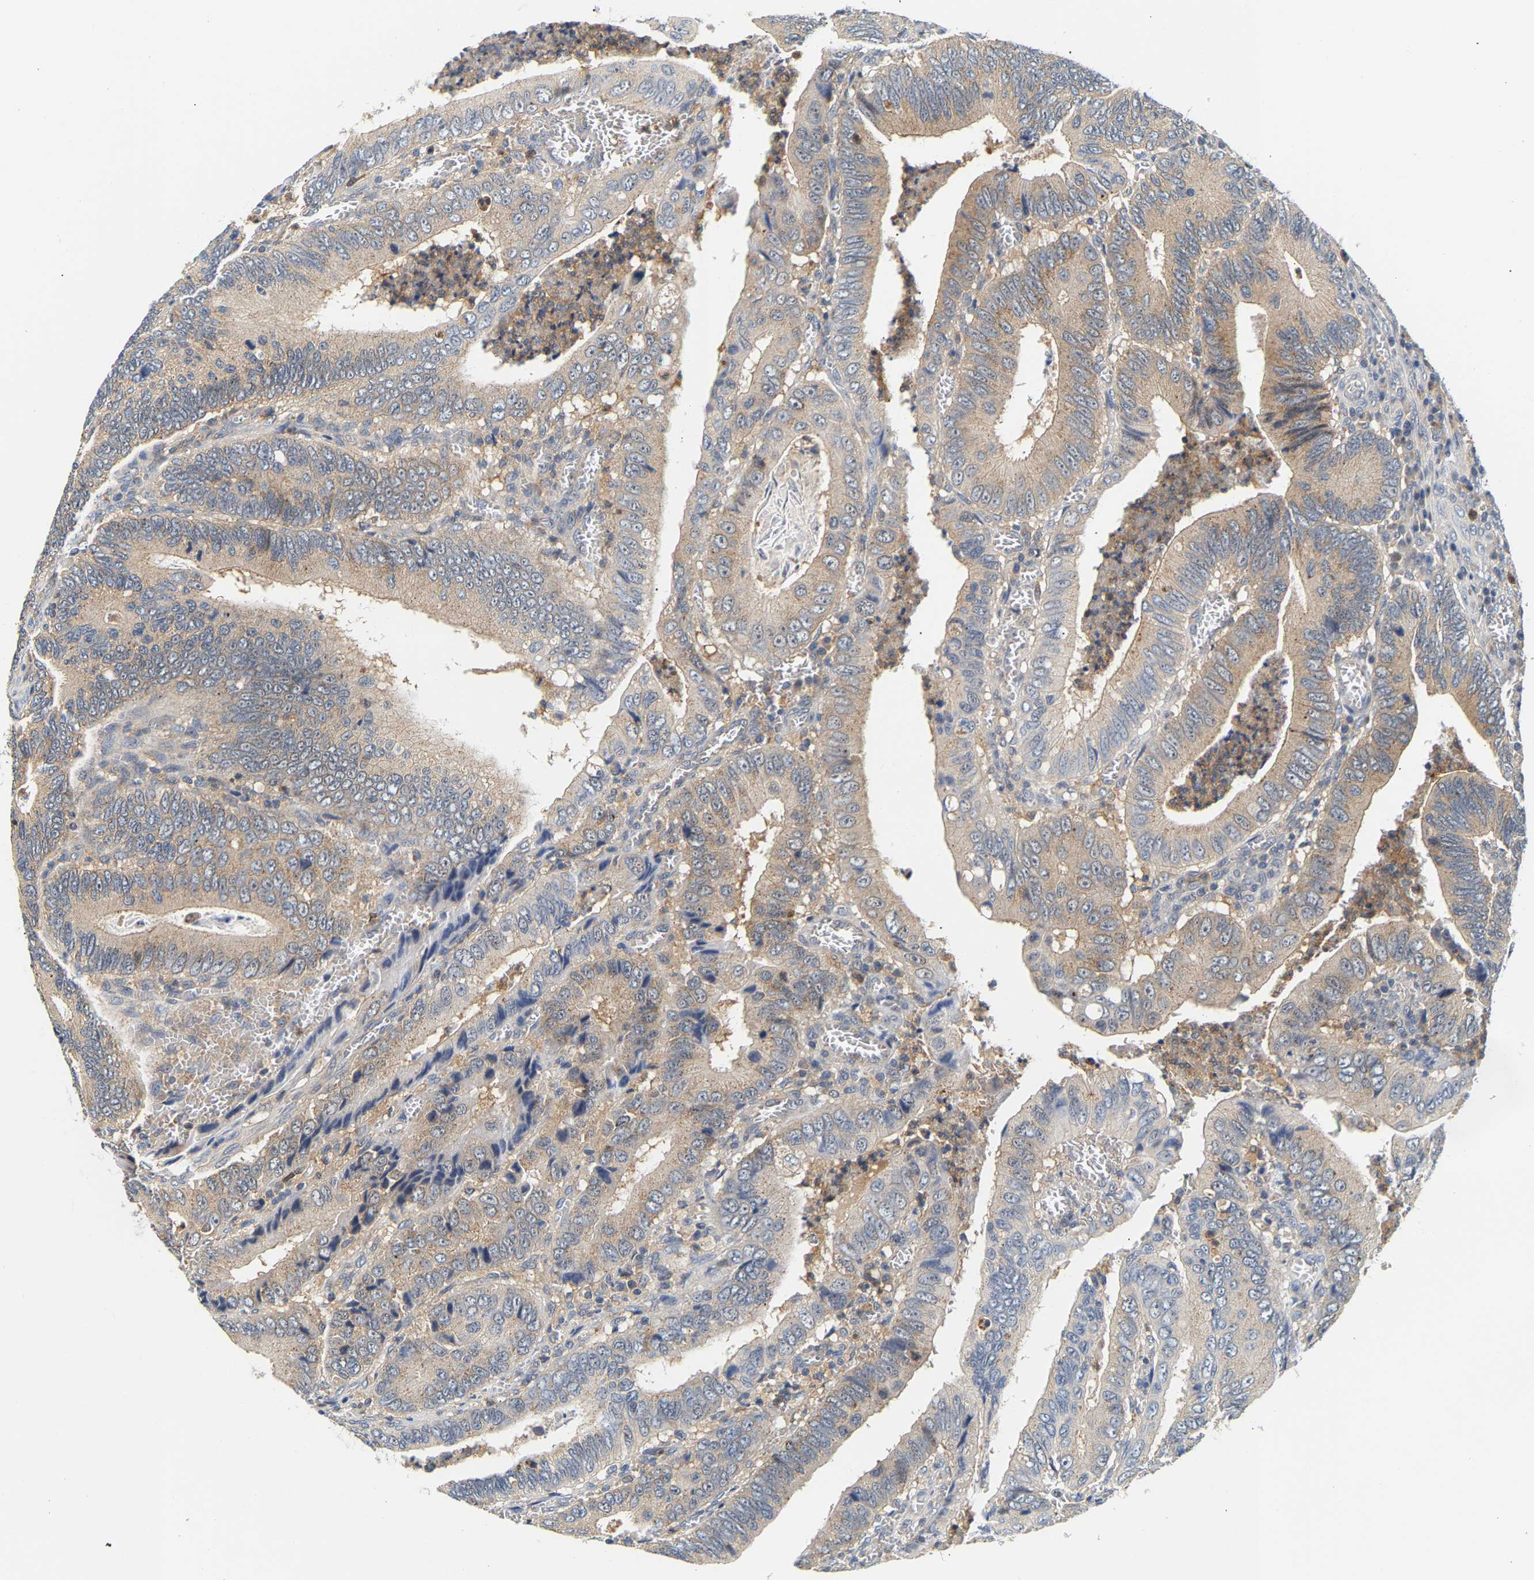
{"staining": {"intensity": "weak", "quantity": "<25%", "location": "cytoplasmic/membranous"}, "tissue": "colorectal cancer", "cell_type": "Tumor cells", "image_type": "cancer", "snomed": [{"axis": "morphology", "description": "Inflammation, NOS"}, {"axis": "morphology", "description": "Adenocarcinoma, NOS"}, {"axis": "topography", "description": "Colon"}], "caption": "The photomicrograph displays no staining of tumor cells in colorectal cancer.", "gene": "PPID", "patient": {"sex": "male", "age": 72}}